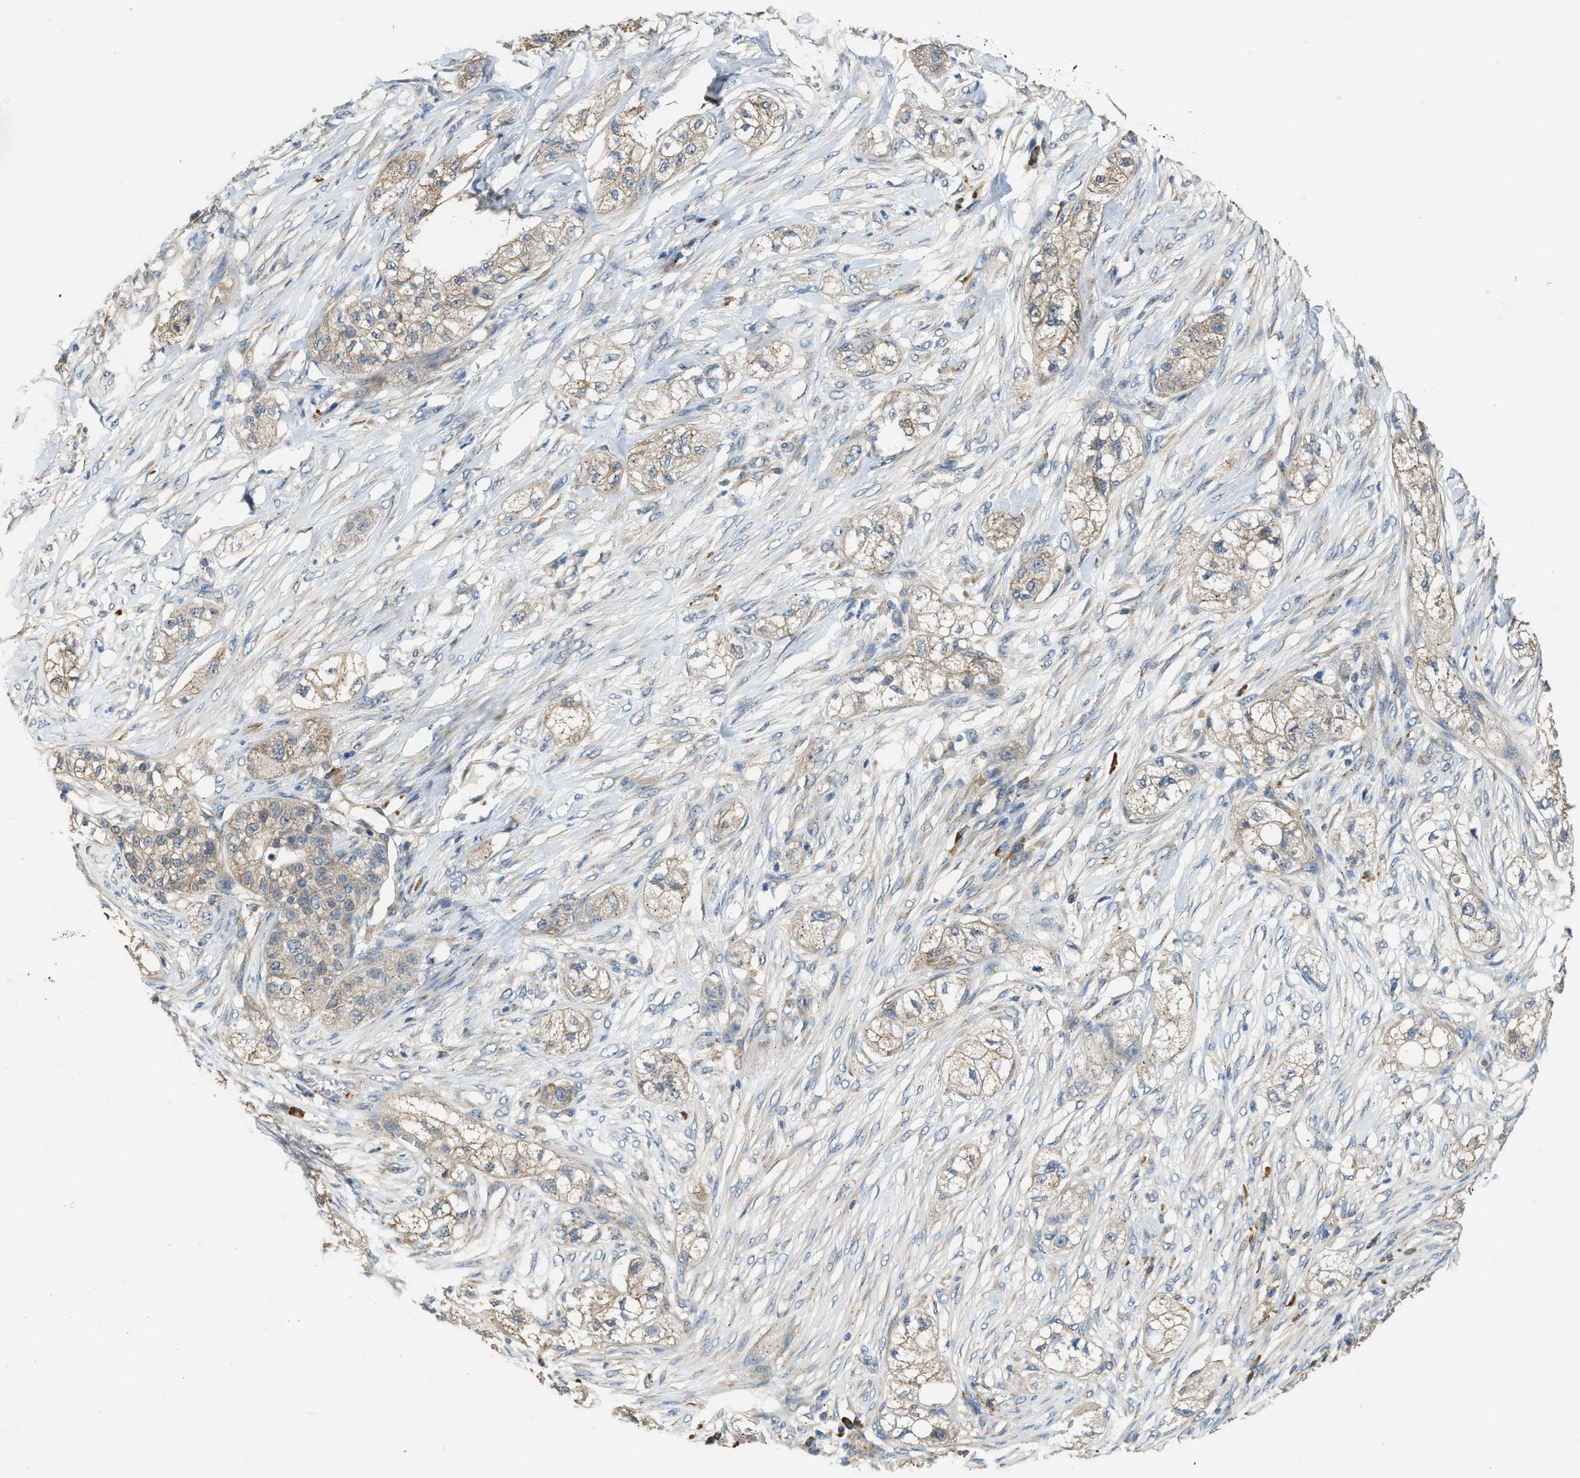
{"staining": {"intensity": "weak", "quantity": ">75%", "location": "cytoplasmic/membranous"}, "tissue": "pancreatic cancer", "cell_type": "Tumor cells", "image_type": "cancer", "snomed": [{"axis": "morphology", "description": "Adenocarcinoma, NOS"}, {"axis": "topography", "description": "Pancreas"}], "caption": "Human pancreatic cancer (adenocarcinoma) stained for a protein (brown) reveals weak cytoplasmic/membranous positive positivity in approximately >75% of tumor cells.", "gene": "CFLAR", "patient": {"sex": "female", "age": 78}}